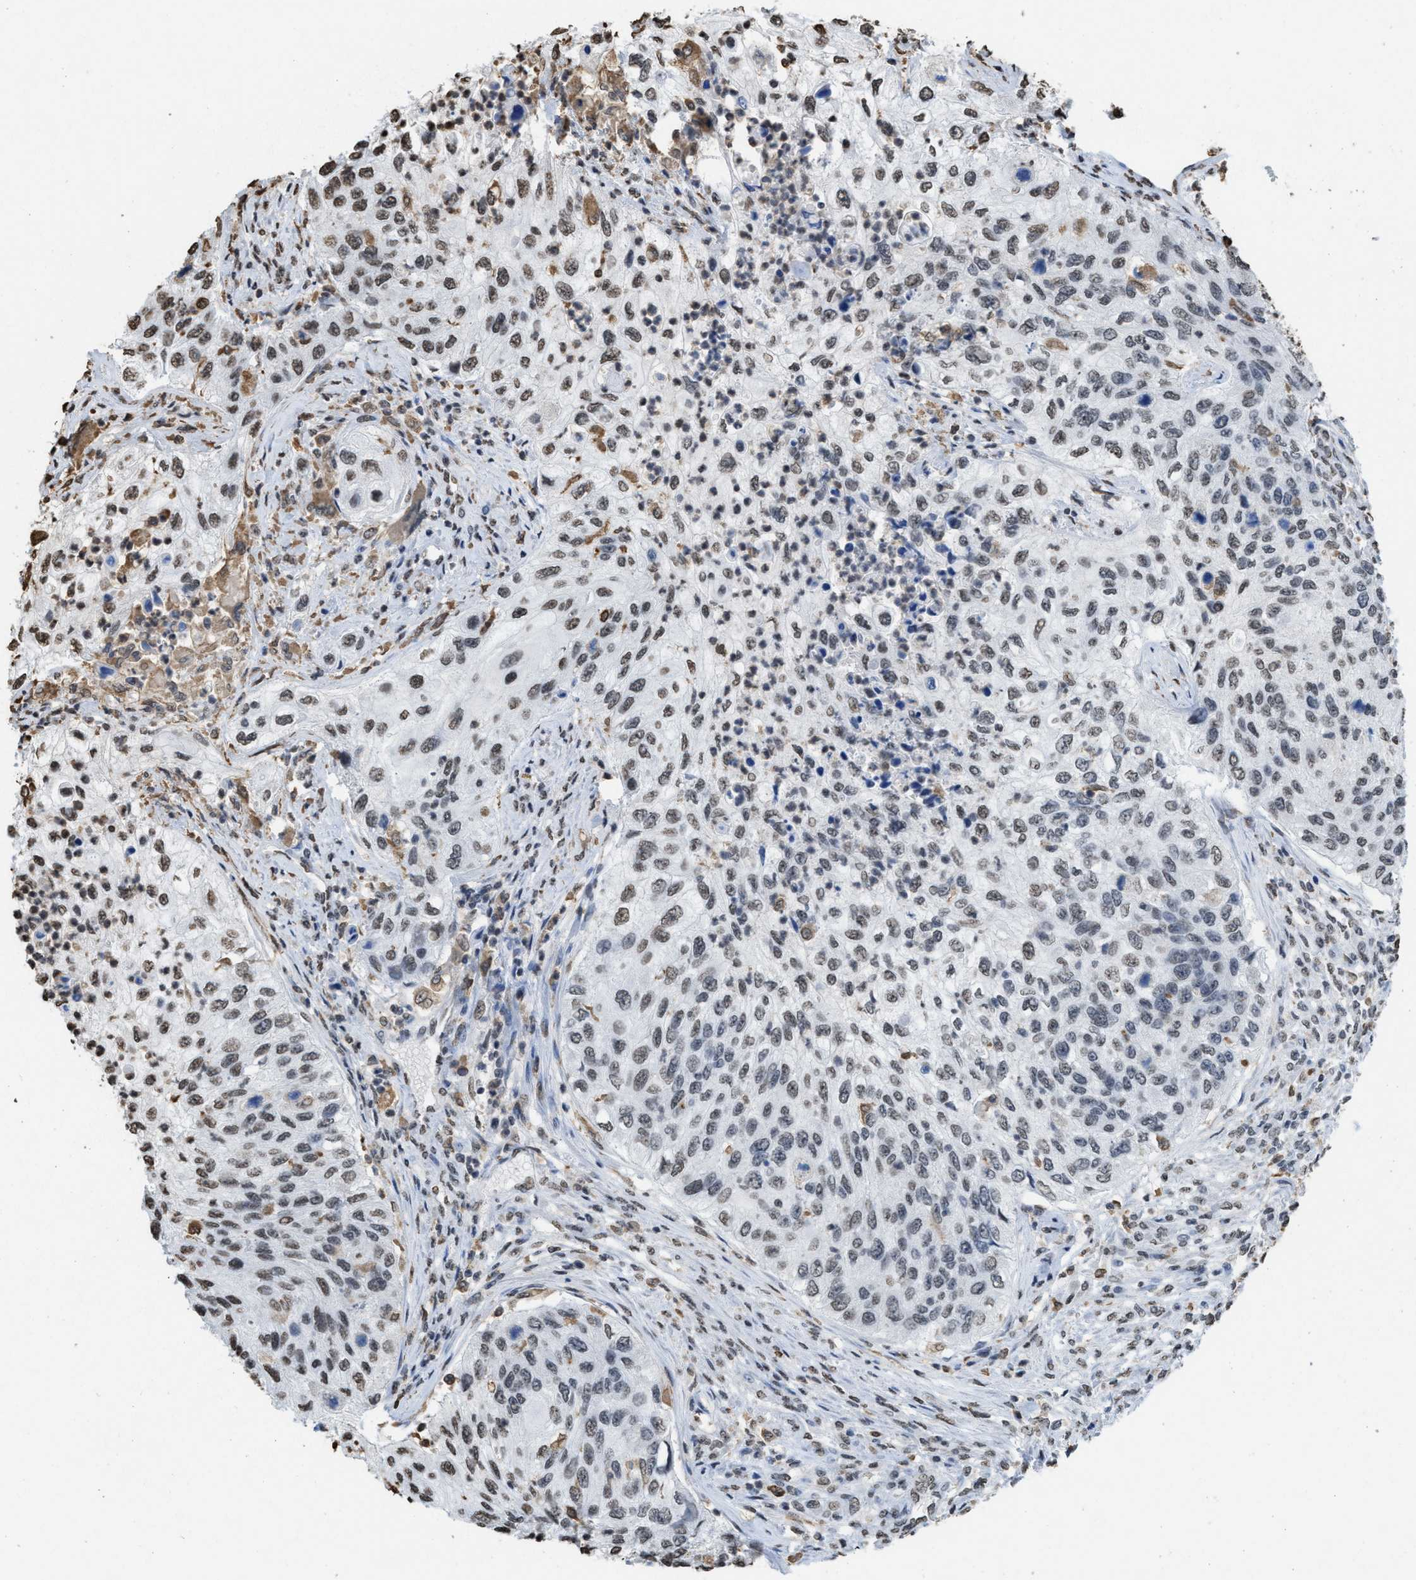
{"staining": {"intensity": "weak", "quantity": "25%-75%", "location": "nuclear"}, "tissue": "urothelial cancer", "cell_type": "Tumor cells", "image_type": "cancer", "snomed": [{"axis": "morphology", "description": "Urothelial carcinoma, High grade"}, {"axis": "topography", "description": "Urinary bladder"}], "caption": "Protein expression analysis of human high-grade urothelial carcinoma reveals weak nuclear expression in approximately 25%-75% of tumor cells. (DAB IHC, brown staining for protein, blue staining for nuclei).", "gene": "NUP88", "patient": {"sex": "female", "age": 60}}